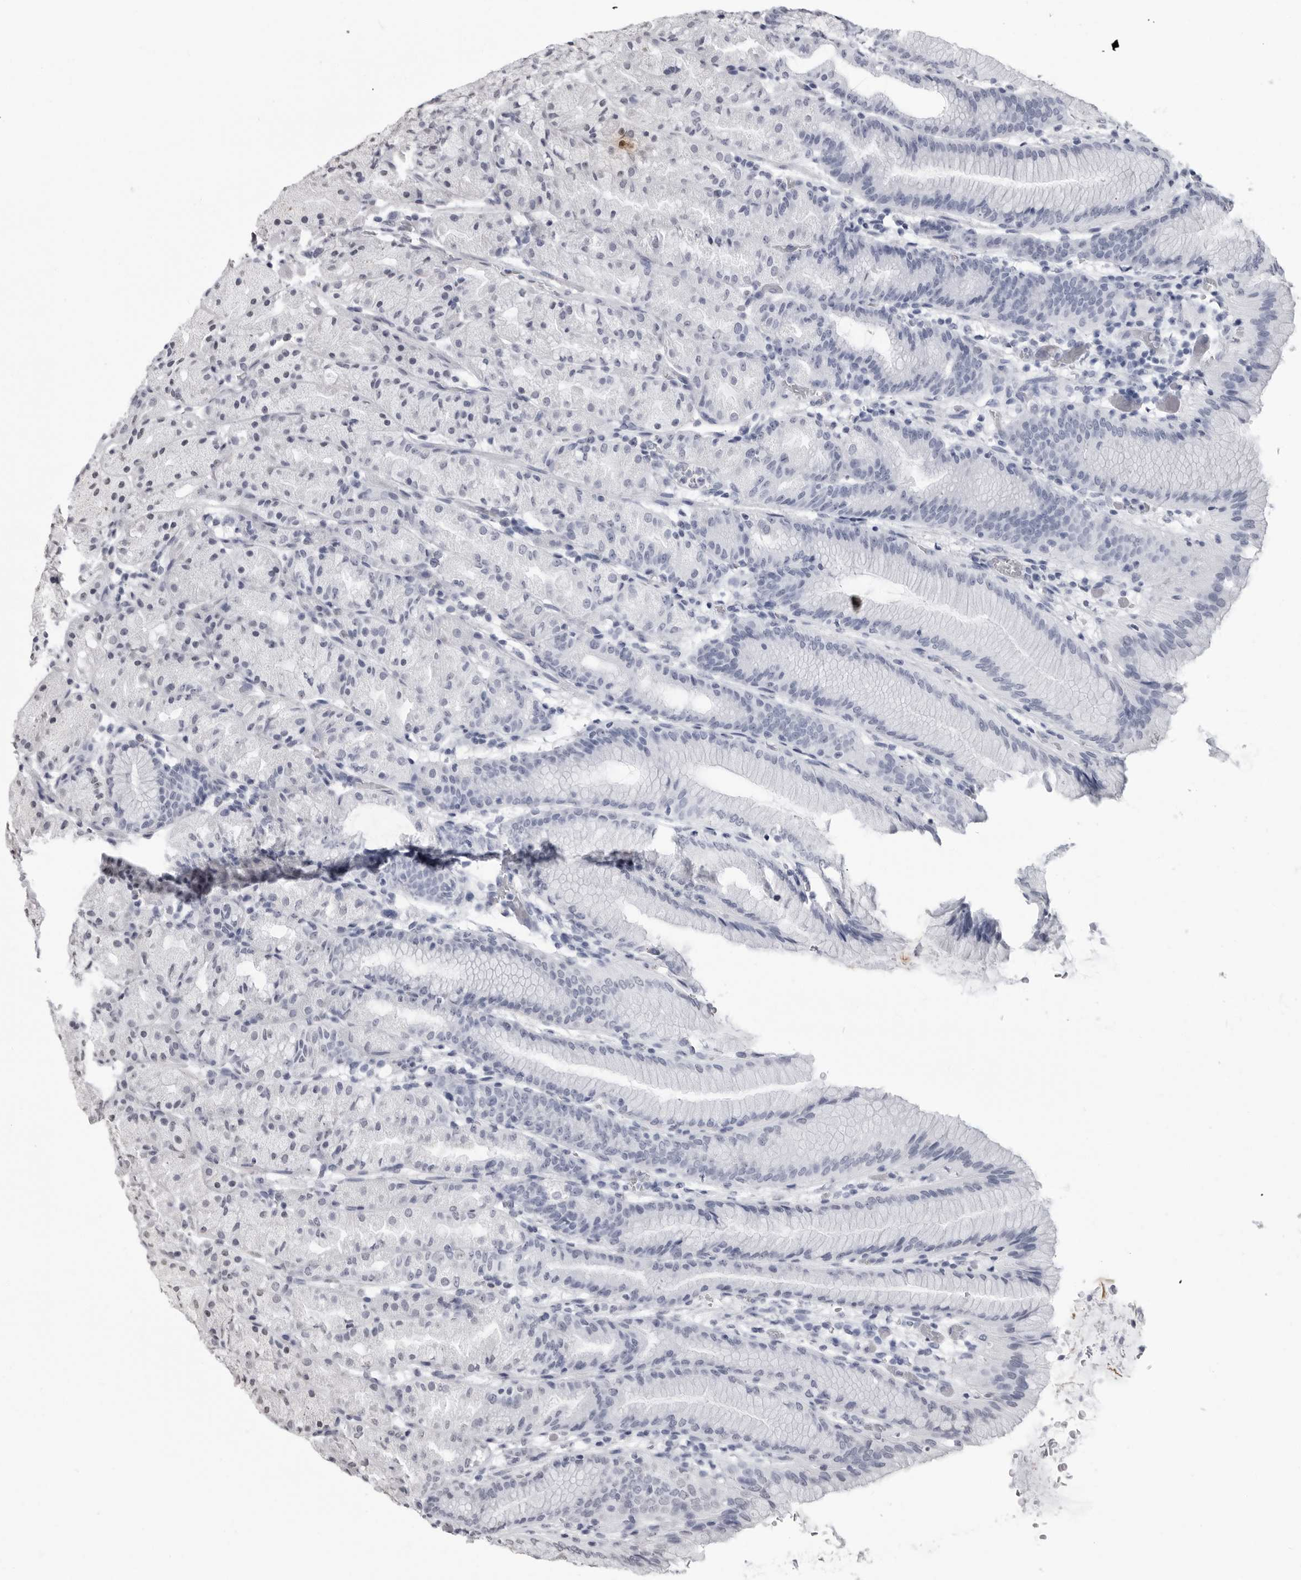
{"staining": {"intensity": "negative", "quantity": "none", "location": "none"}, "tissue": "stomach", "cell_type": "Glandular cells", "image_type": "normal", "snomed": [{"axis": "morphology", "description": "Normal tissue, NOS"}, {"axis": "topography", "description": "Stomach, upper"}], "caption": "DAB immunohistochemical staining of unremarkable human stomach shows no significant positivity in glandular cells. The staining was performed using DAB (3,3'-diaminobenzidine) to visualize the protein expression in brown, while the nuclei were stained in blue with hematoxylin (Magnification: 20x).", "gene": "HEPACAM", "patient": {"sex": "male", "age": 48}}